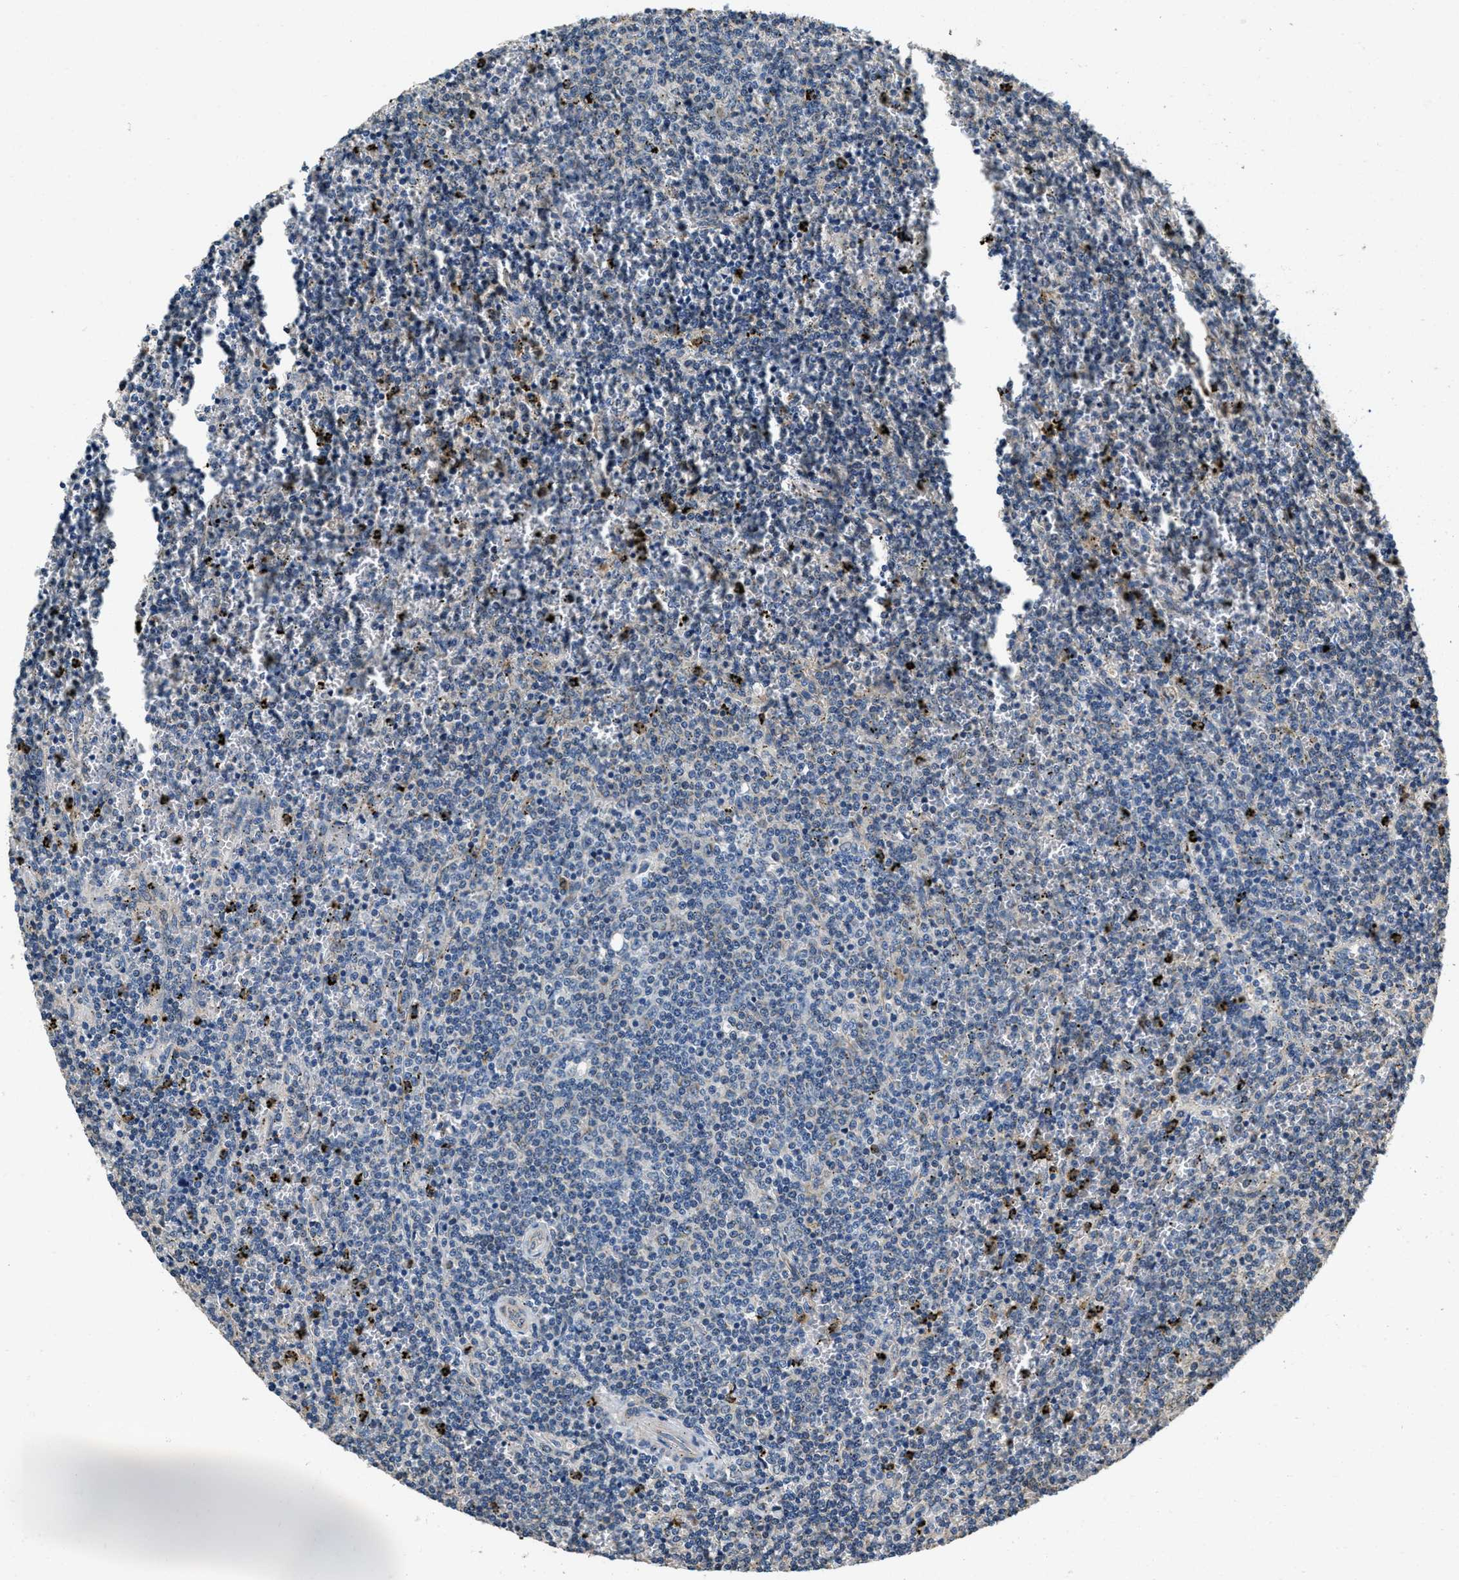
{"staining": {"intensity": "negative", "quantity": "none", "location": "none"}, "tissue": "lymphoma", "cell_type": "Tumor cells", "image_type": "cancer", "snomed": [{"axis": "morphology", "description": "Malignant lymphoma, non-Hodgkin's type, Low grade"}, {"axis": "topography", "description": "Spleen"}], "caption": "Tumor cells show no significant protein expression in lymphoma.", "gene": "TOMM70", "patient": {"sex": "female", "age": 50}}